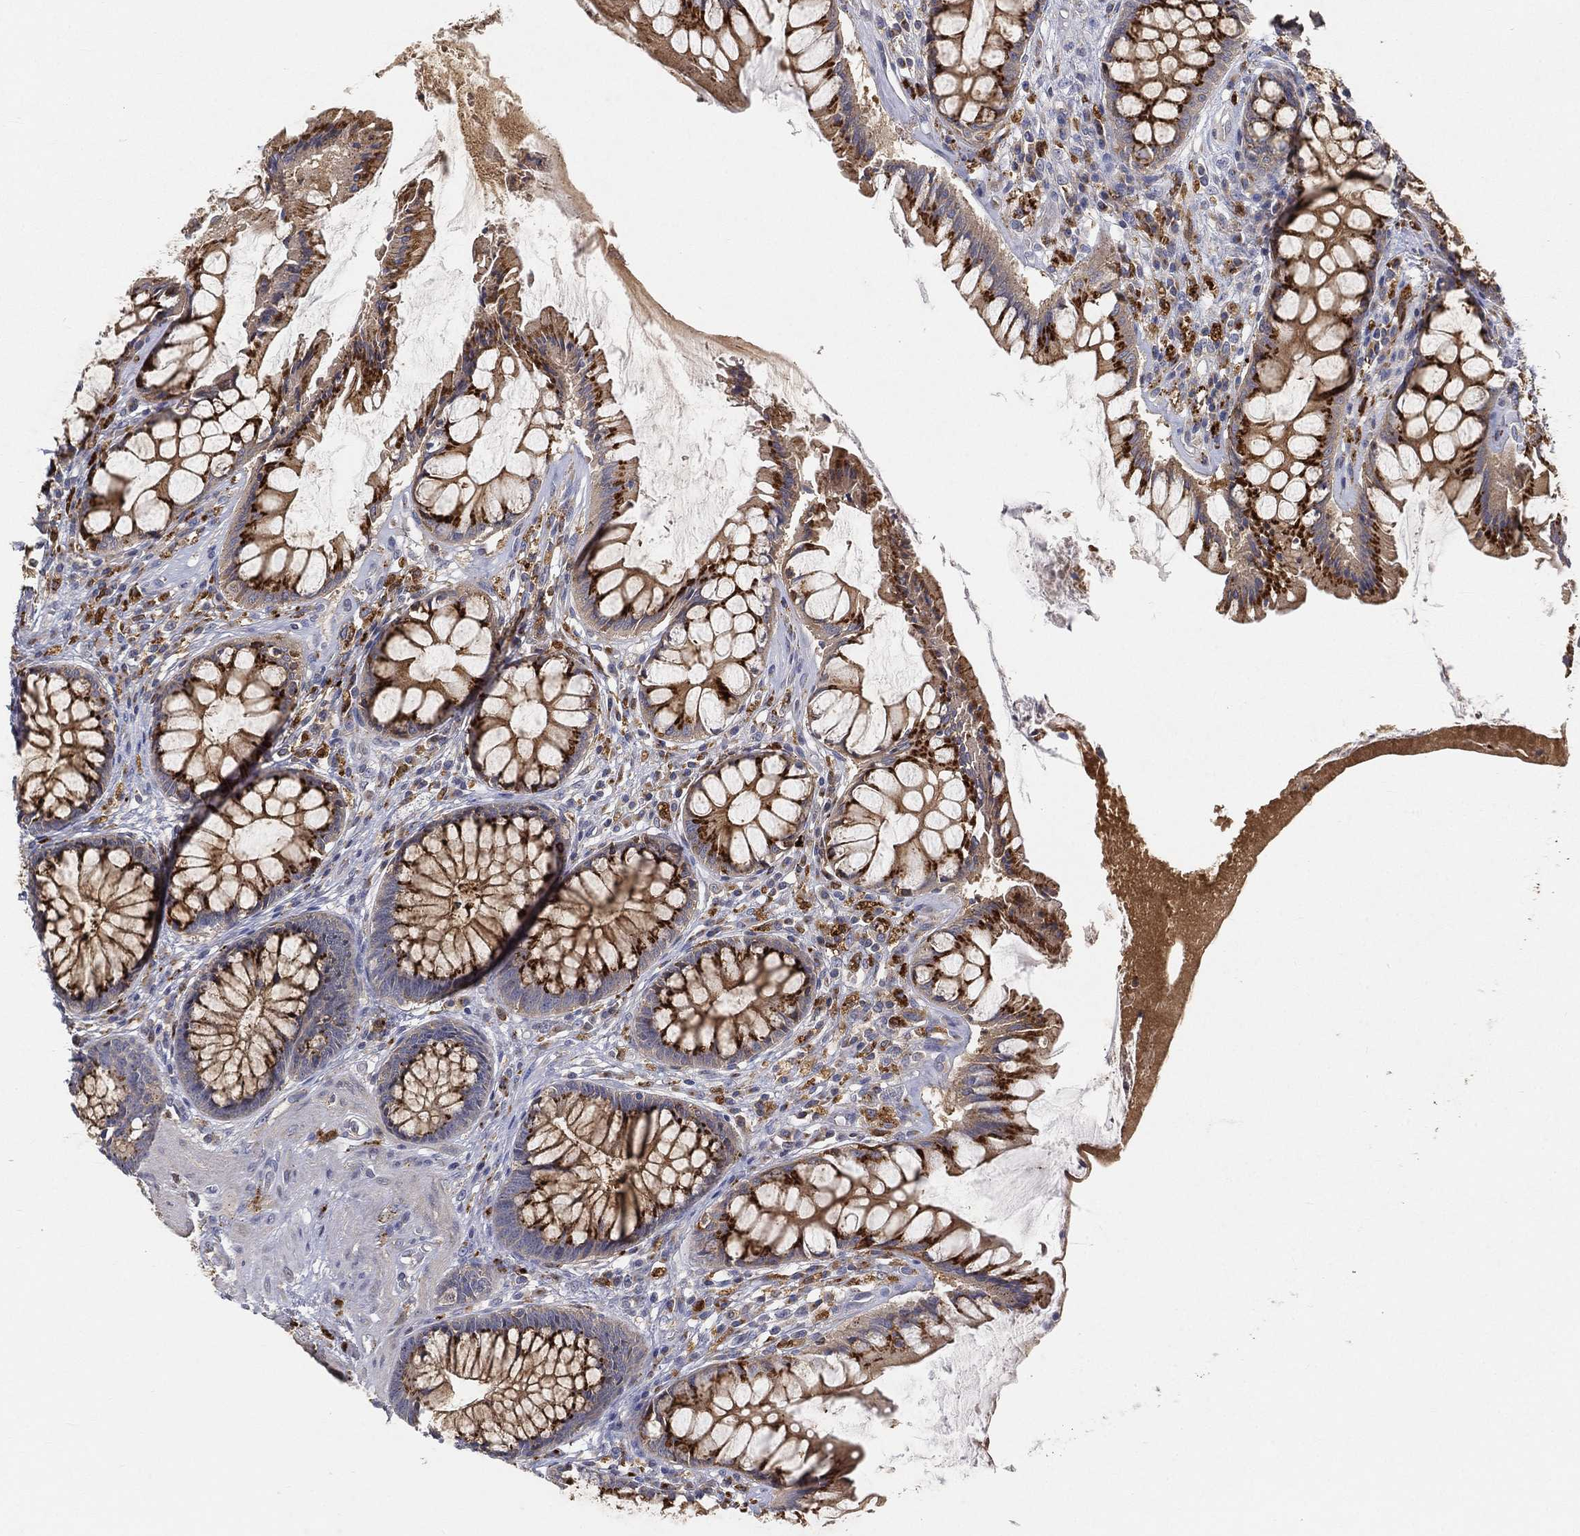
{"staining": {"intensity": "strong", "quantity": ">75%", "location": "cytoplasmic/membranous"}, "tissue": "rectum", "cell_type": "Glandular cells", "image_type": "normal", "snomed": [{"axis": "morphology", "description": "Normal tissue, NOS"}, {"axis": "topography", "description": "Rectum"}], "caption": "Immunohistochemistry (IHC) micrograph of unremarkable rectum: rectum stained using immunohistochemistry (IHC) exhibits high levels of strong protein expression localized specifically in the cytoplasmic/membranous of glandular cells, appearing as a cytoplasmic/membranous brown color.", "gene": "CTSL", "patient": {"sex": "female", "age": 58}}